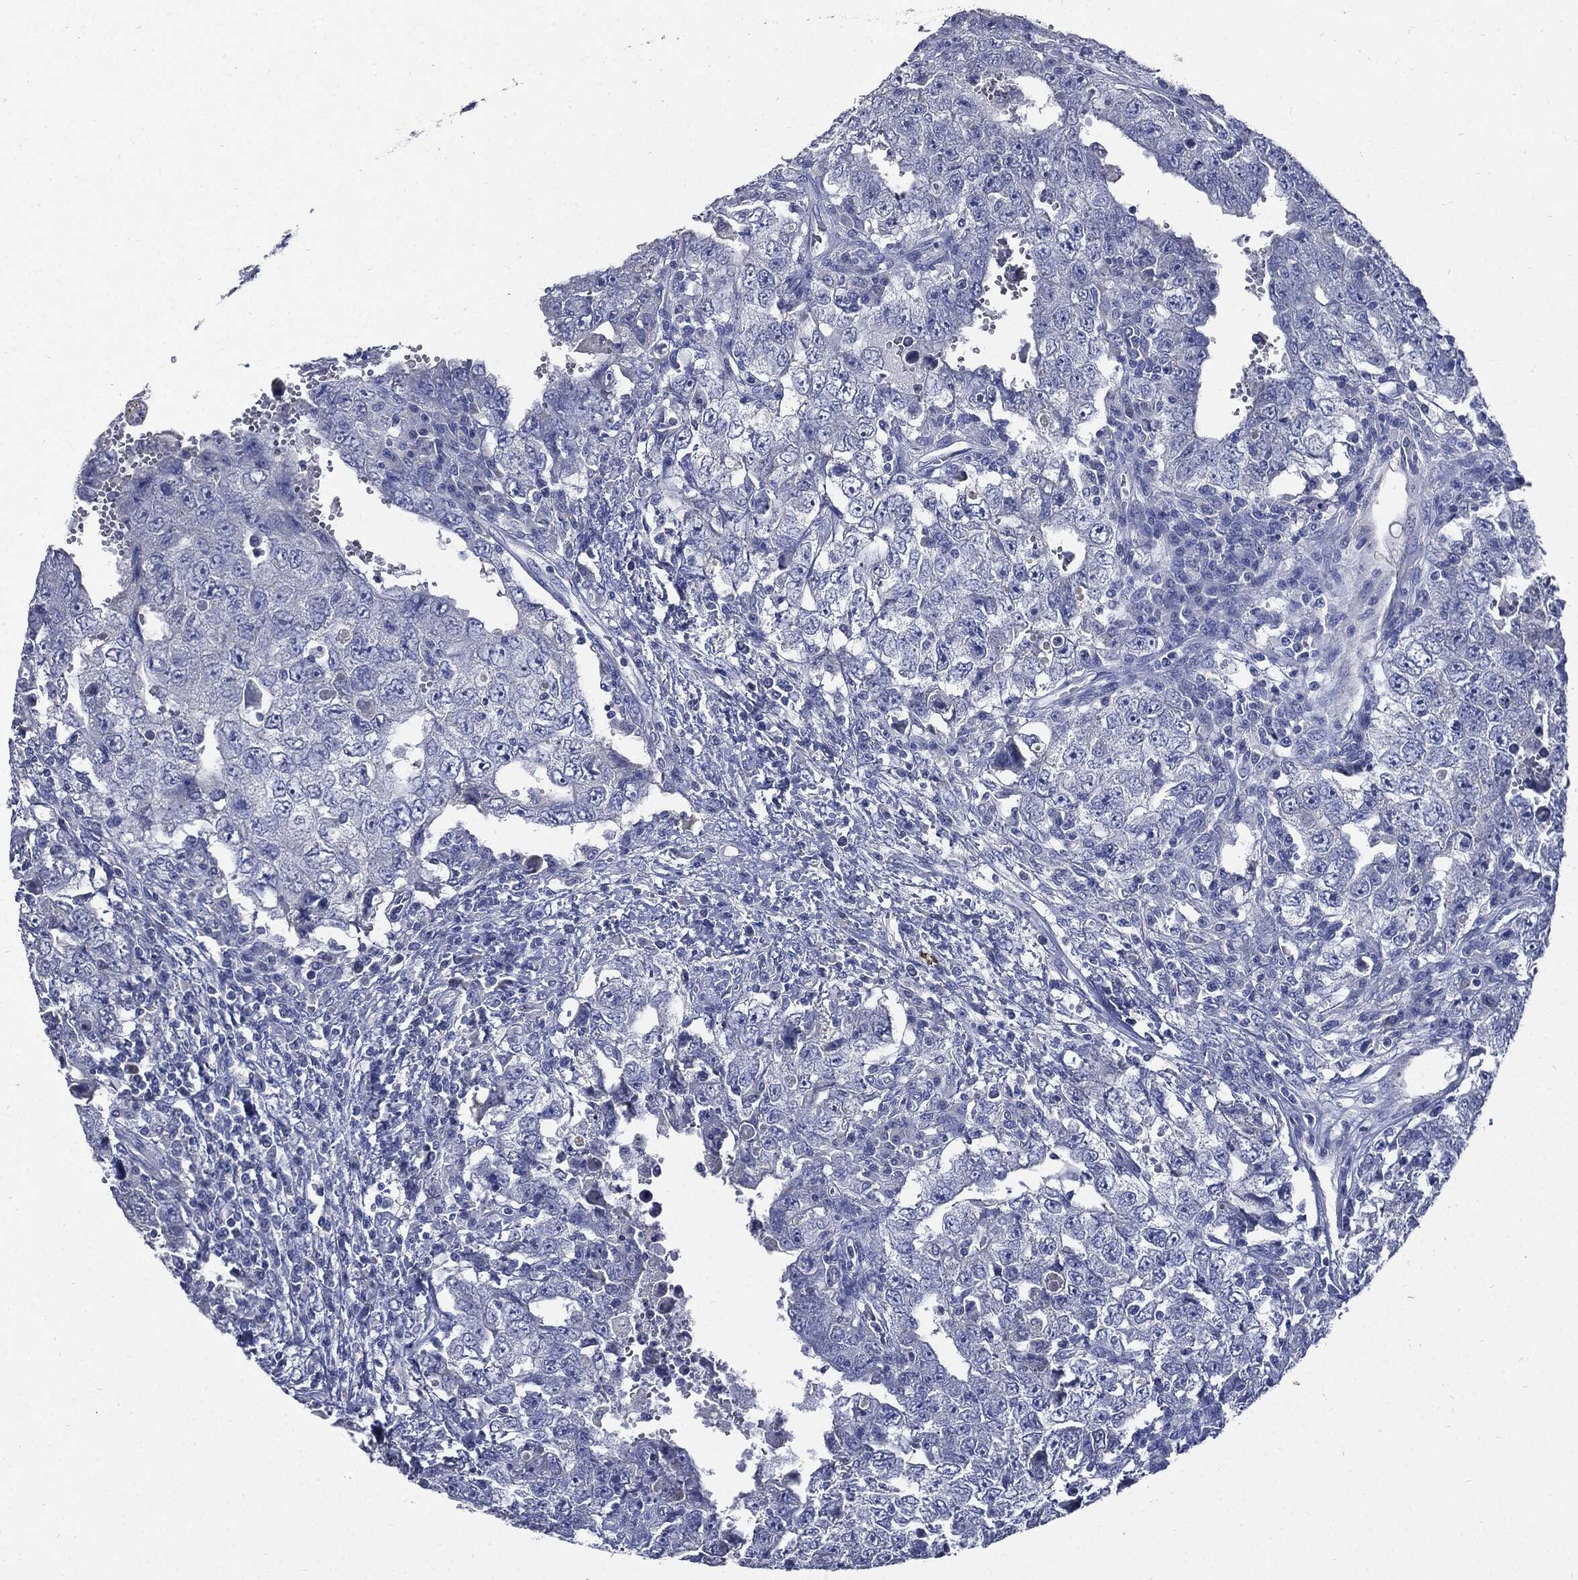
{"staining": {"intensity": "negative", "quantity": "none", "location": "none"}, "tissue": "testis cancer", "cell_type": "Tumor cells", "image_type": "cancer", "snomed": [{"axis": "morphology", "description": "Carcinoma, Embryonal, NOS"}, {"axis": "topography", "description": "Testis"}], "caption": "Embryonal carcinoma (testis) was stained to show a protein in brown. There is no significant positivity in tumor cells. (DAB (3,3'-diaminobenzidine) immunohistochemistry (IHC), high magnification).", "gene": "CPE", "patient": {"sex": "male", "age": 26}}